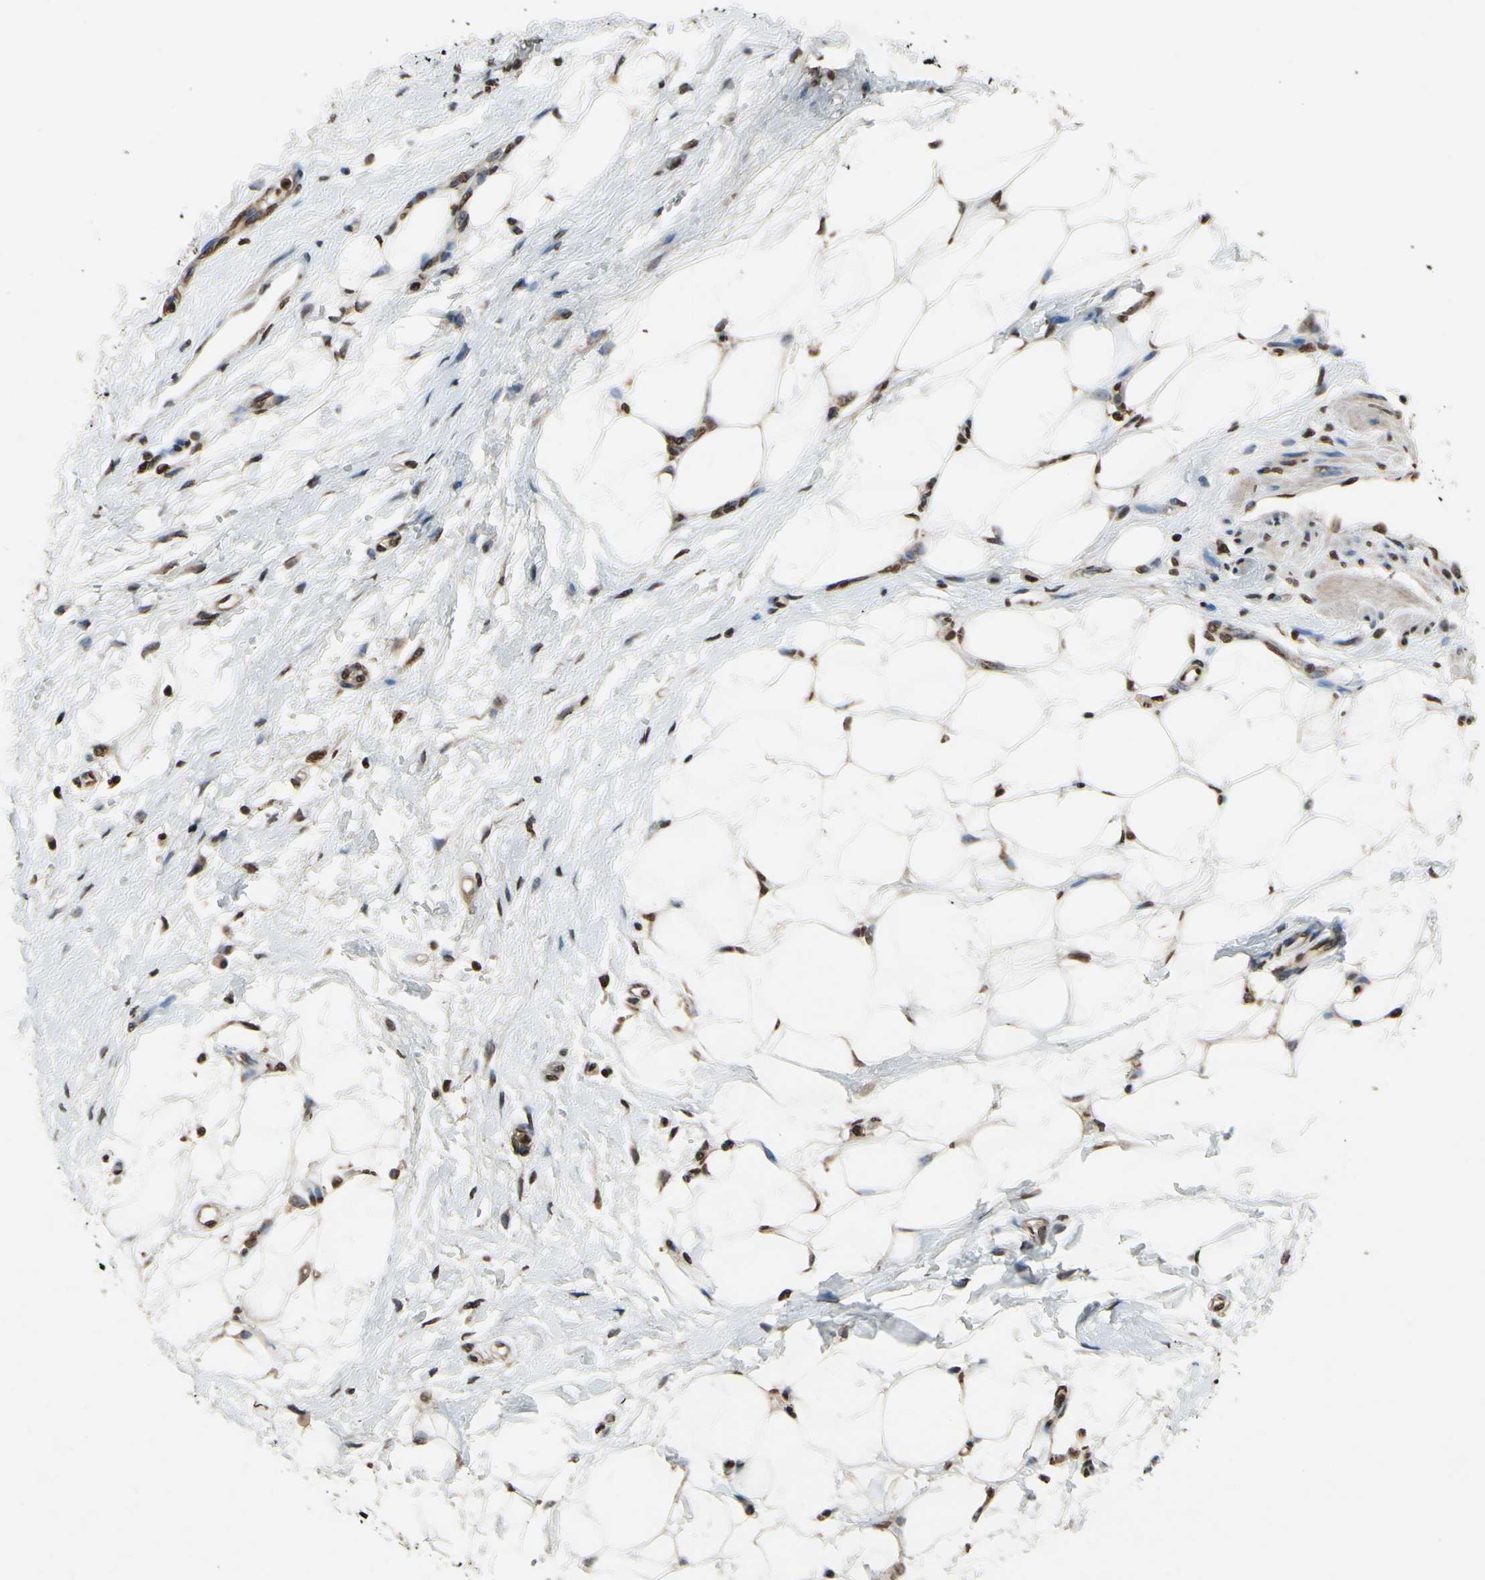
{"staining": {"intensity": "strong", "quantity": ">75%", "location": "nuclear"}, "tissue": "adipose tissue", "cell_type": "Adipocytes", "image_type": "normal", "snomed": [{"axis": "morphology", "description": "Normal tissue, NOS"}, {"axis": "morphology", "description": "Urothelial carcinoma, High grade"}, {"axis": "topography", "description": "Vascular tissue"}, {"axis": "topography", "description": "Urinary bladder"}], "caption": "This photomicrograph demonstrates normal adipose tissue stained with immunohistochemistry to label a protein in brown. The nuclear of adipocytes show strong positivity for the protein. Nuclei are counter-stained blue.", "gene": "HIPK2", "patient": {"sex": "female", "age": 56}}